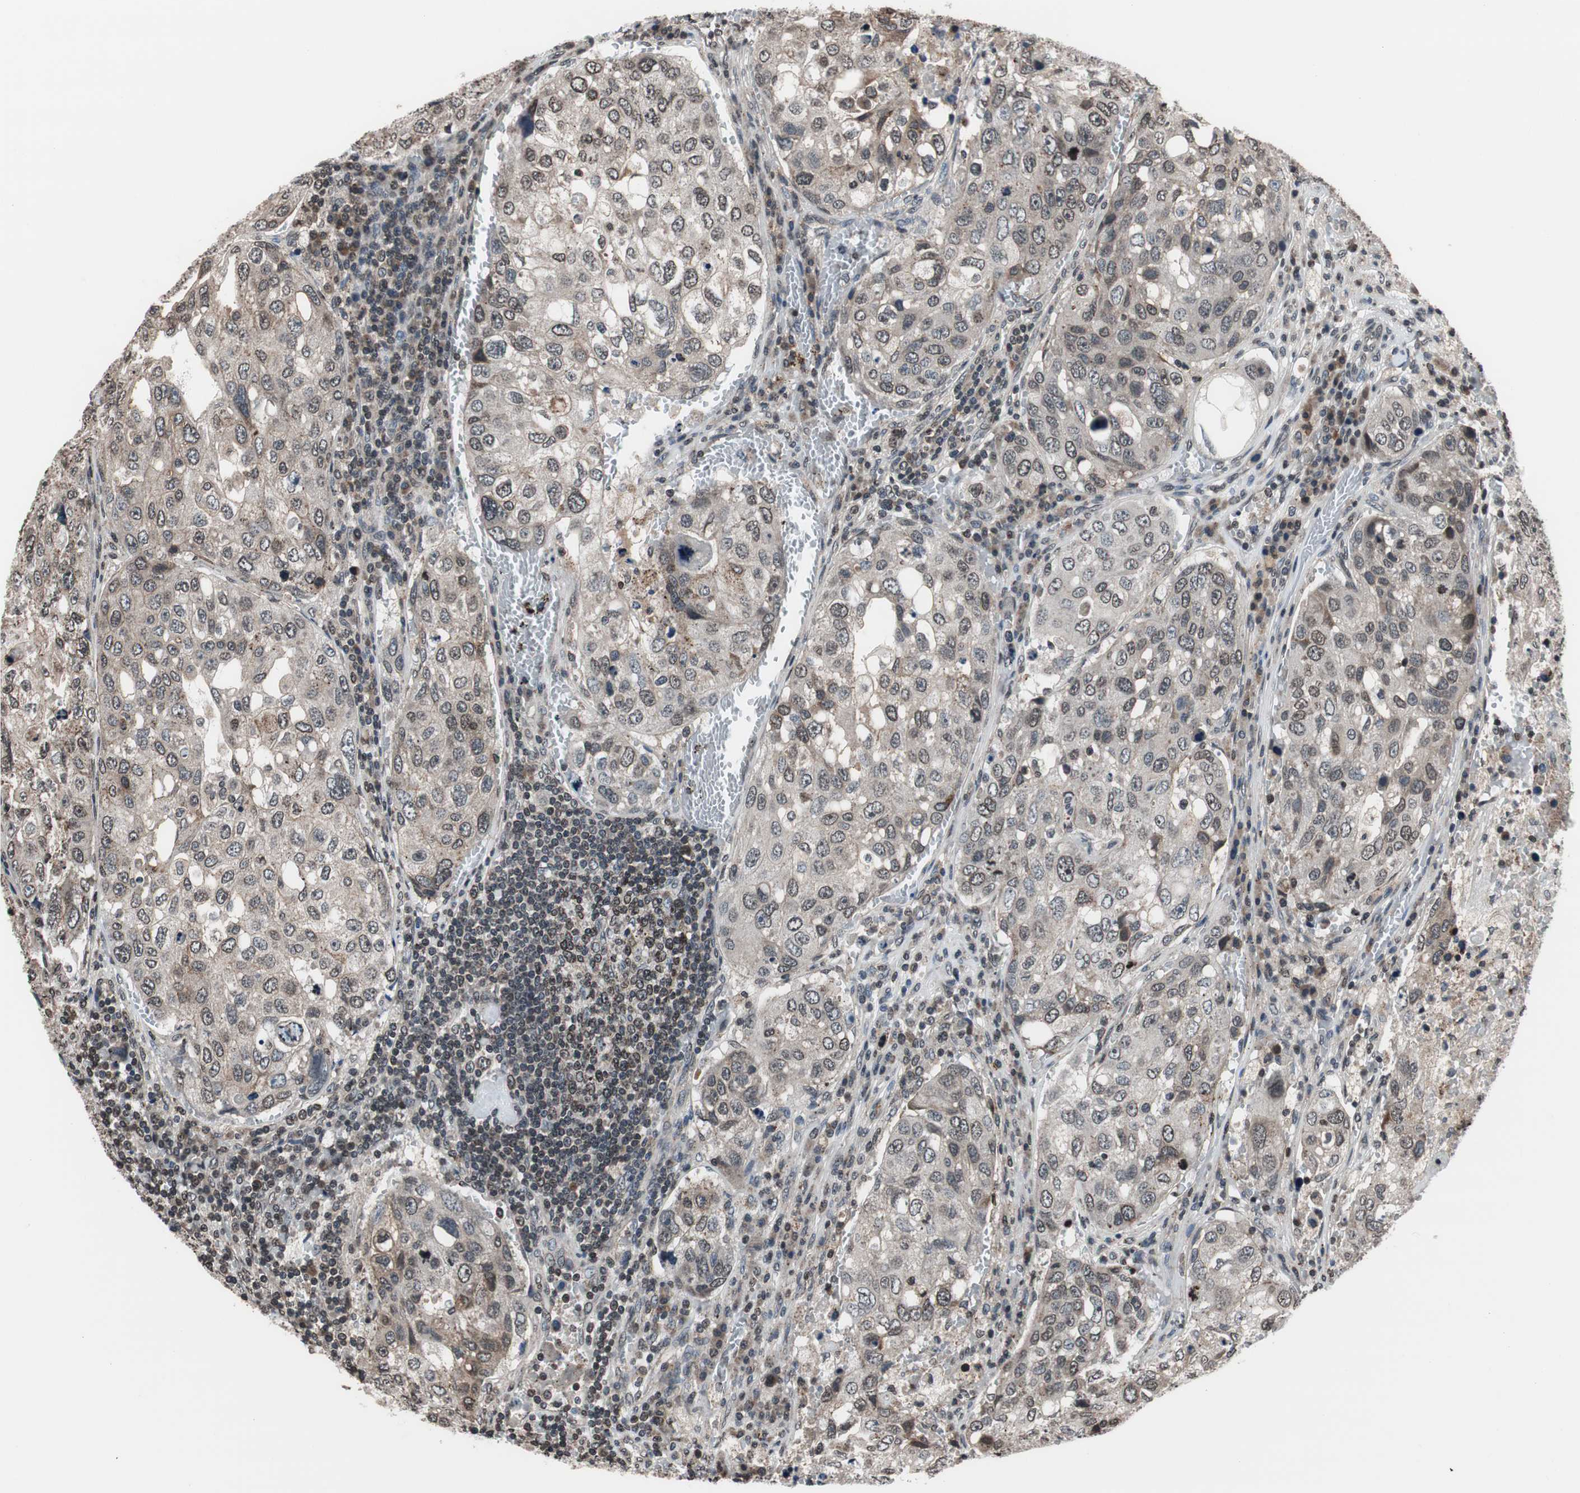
{"staining": {"intensity": "weak", "quantity": ">75%", "location": "cytoplasmic/membranous,nuclear"}, "tissue": "urothelial cancer", "cell_type": "Tumor cells", "image_type": "cancer", "snomed": [{"axis": "morphology", "description": "Urothelial carcinoma, High grade"}, {"axis": "topography", "description": "Lymph node"}, {"axis": "topography", "description": "Urinary bladder"}], "caption": "A histopathology image of high-grade urothelial carcinoma stained for a protein demonstrates weak cytoplasmic/membranous and nuclear brown staining in tumor cells. Ihc stains the protein in brown and the nuclei are stained blue.", "gene": "RFC1", "patient": {"sex": "male", "age": 51}}